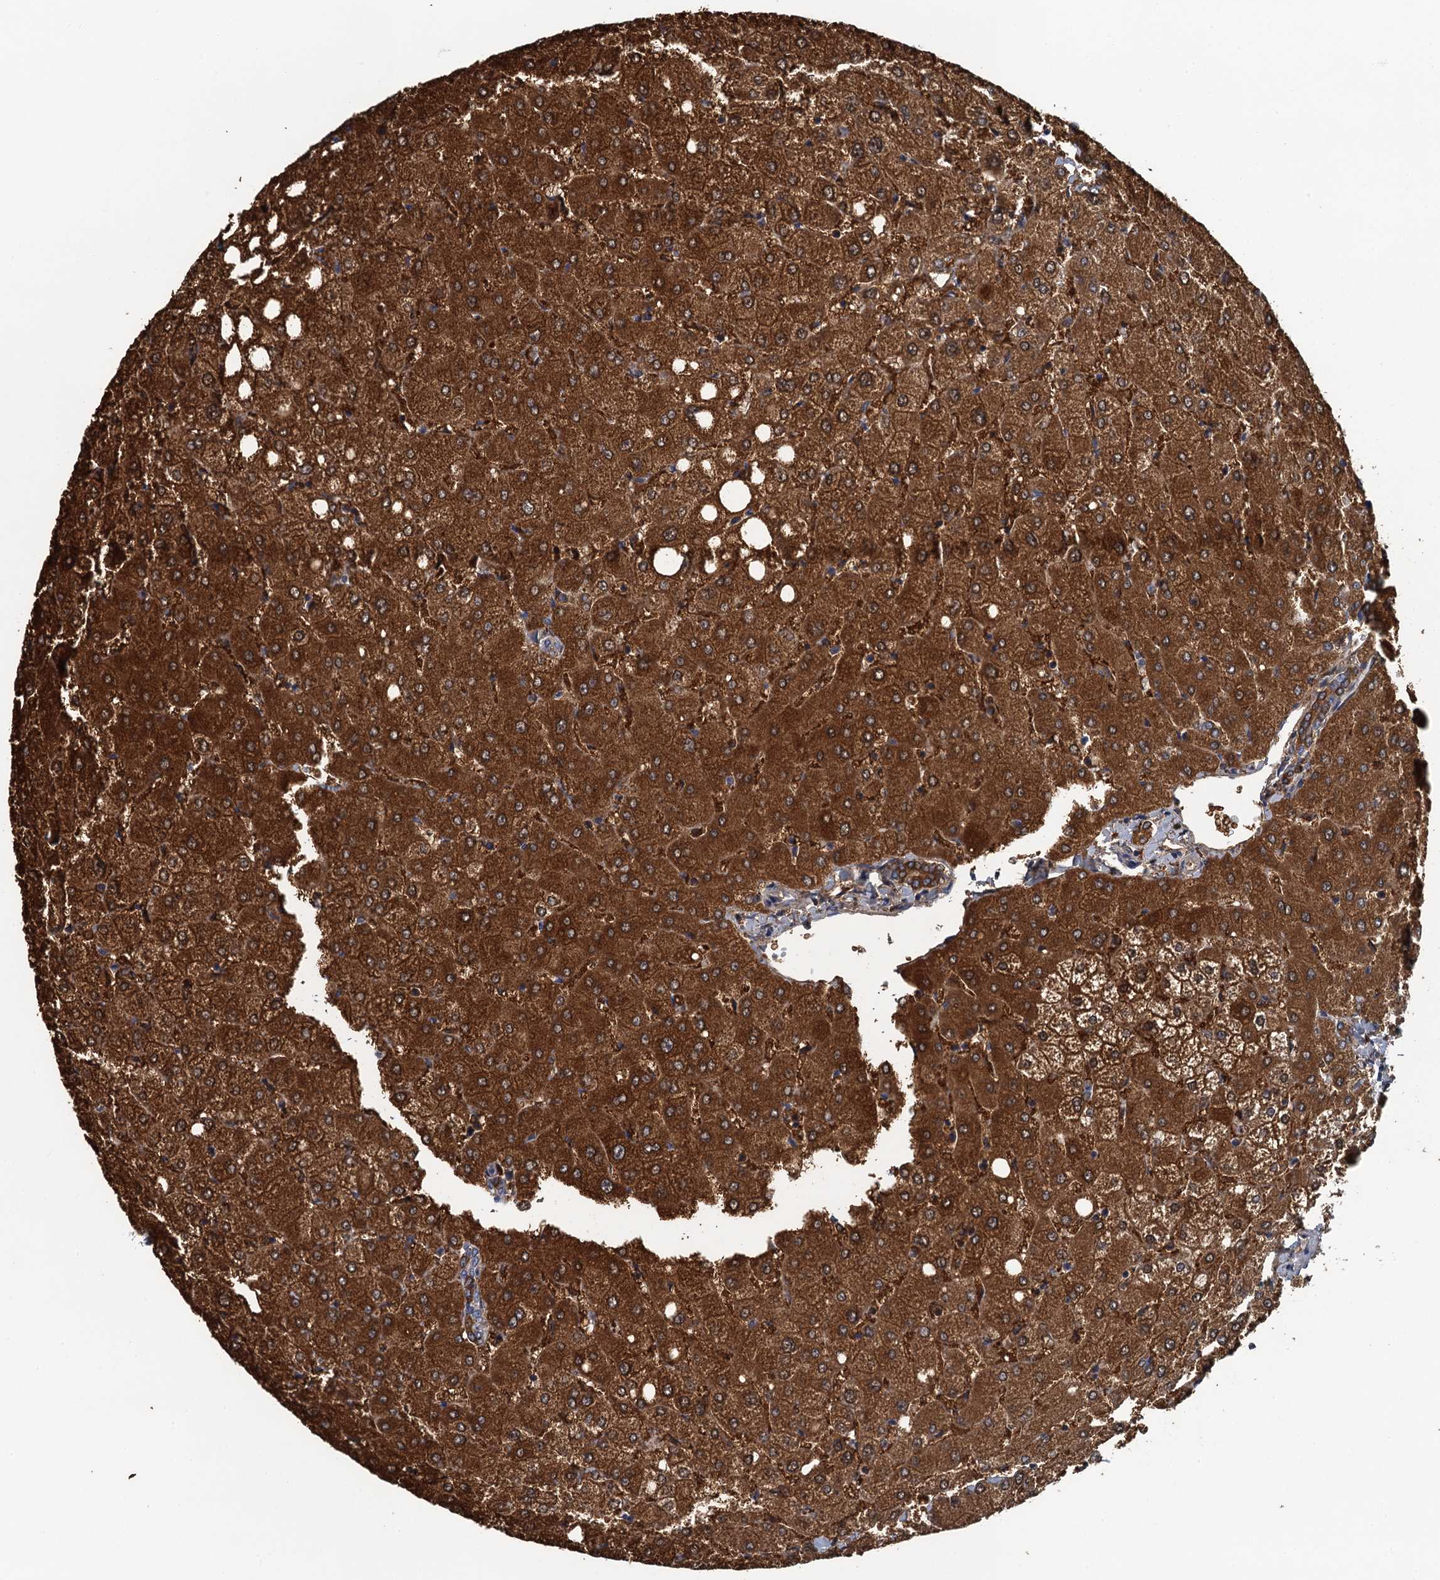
{"staining": {"intensity": "moderate", "quantity": ">75%", "location": "cytoplasmic/membranous"}, "tissue": "liver", "cell_type": "Cholangiocytes", "image_type": "normal", "snomed": [{"axis": "morphology", "description": "Normal tissue, NOS"}, {"axis": "topography", "description": "Liver"}], "caption": "Moderate cytoplasmic/membranous staining for a protein is present in about >75% of cholangiocytes of unremarkable liver using immunohistochemistry.", "gene": "NCKAP1L", "patient": {"sex": "female", "age": 54}}